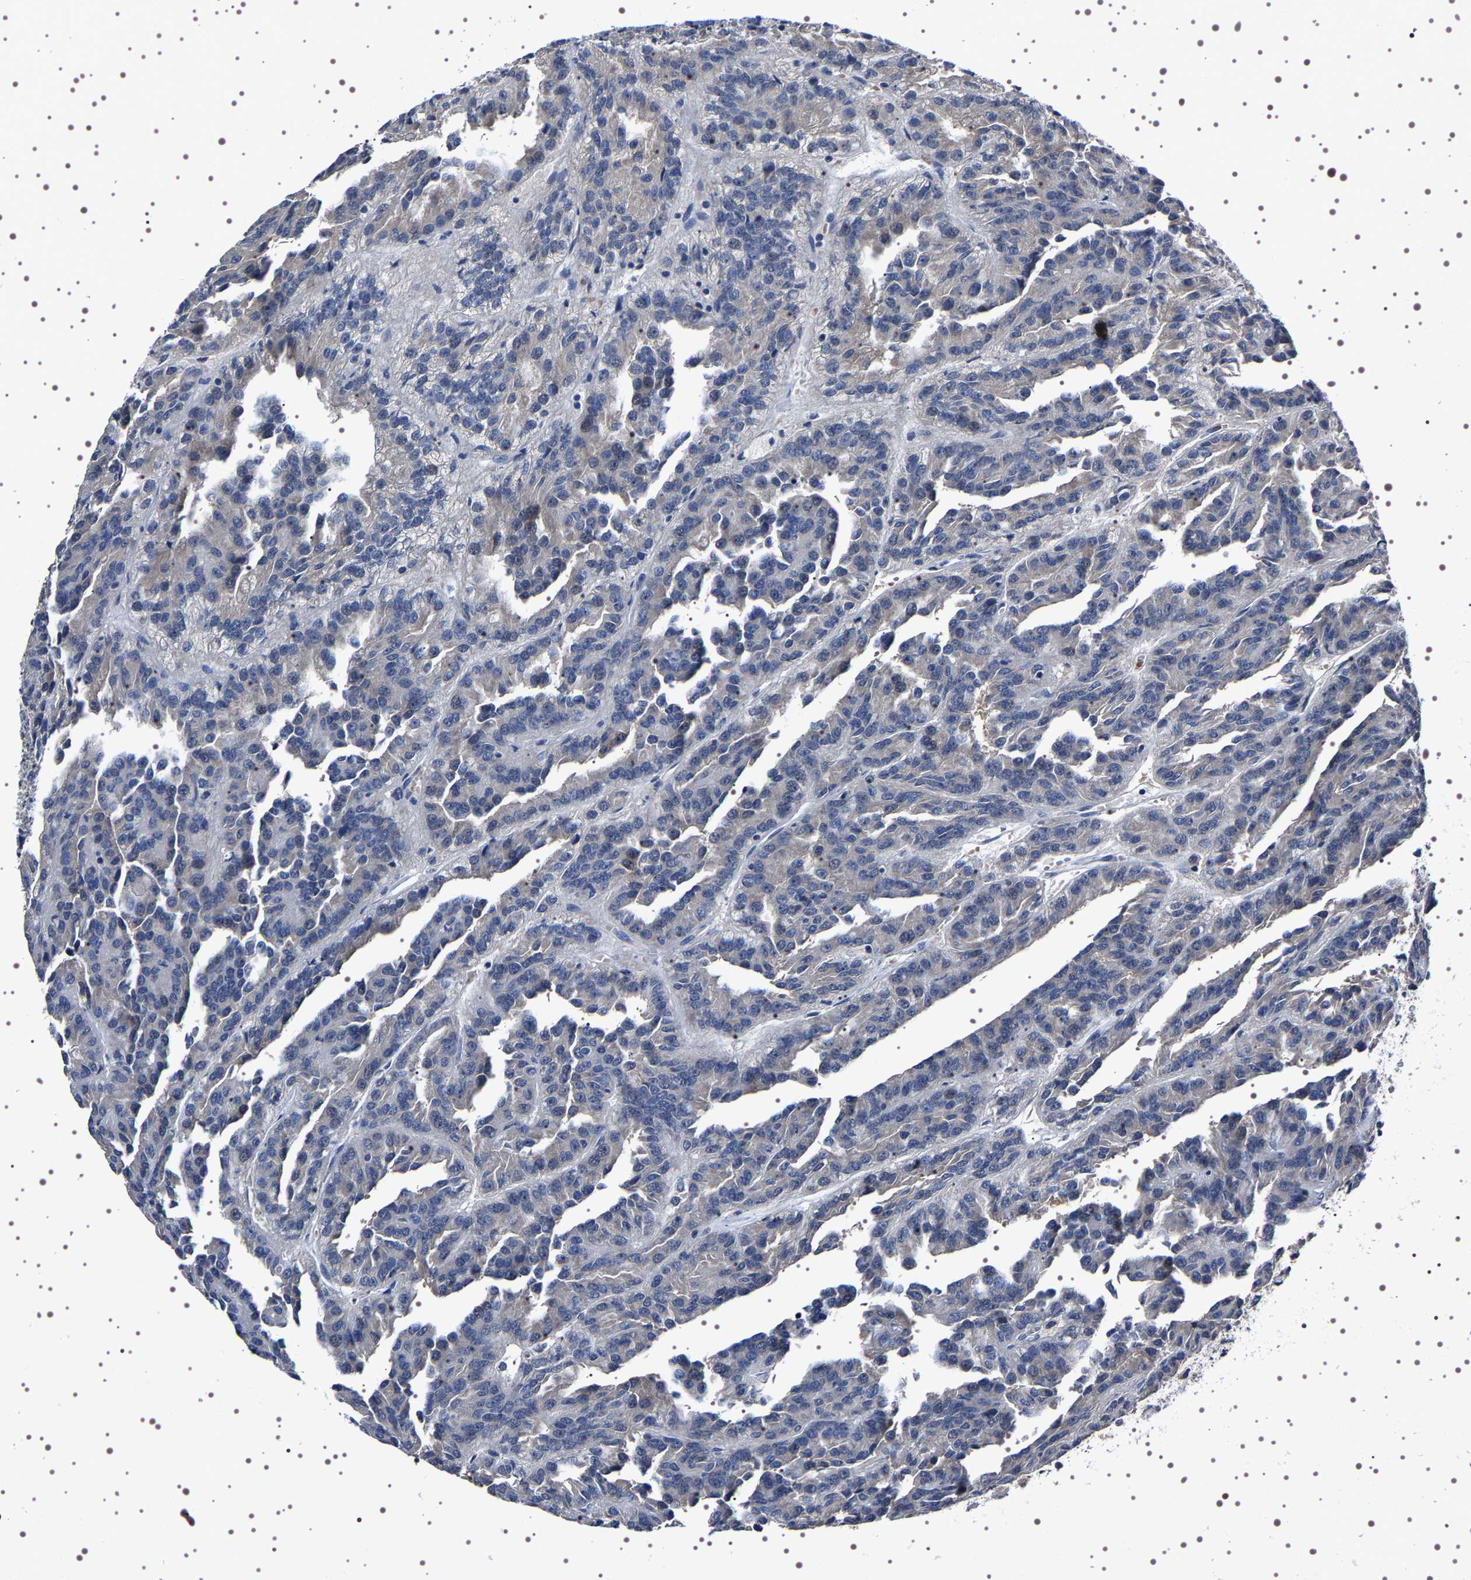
{"staining": {"intensity": "weak", "quantity": "<25%", "location": "cytoplasmic/membranous"}, "tissue": "renal cancer", "cell_type": "Tumor cells", "image_type": "cancer", "snomed": [{"axis": "morphology", "description": "Adenocarcinoma, NOS"}, {"axis": "topography", "description": "Kidney"}], "caption": "Immunohistochemistry (IHC) of adenocarcinoma (renal) exhibits no expression in tumor cells.", "gene": "TARBP1", "patient": {"sex": "male", "age": 46}}